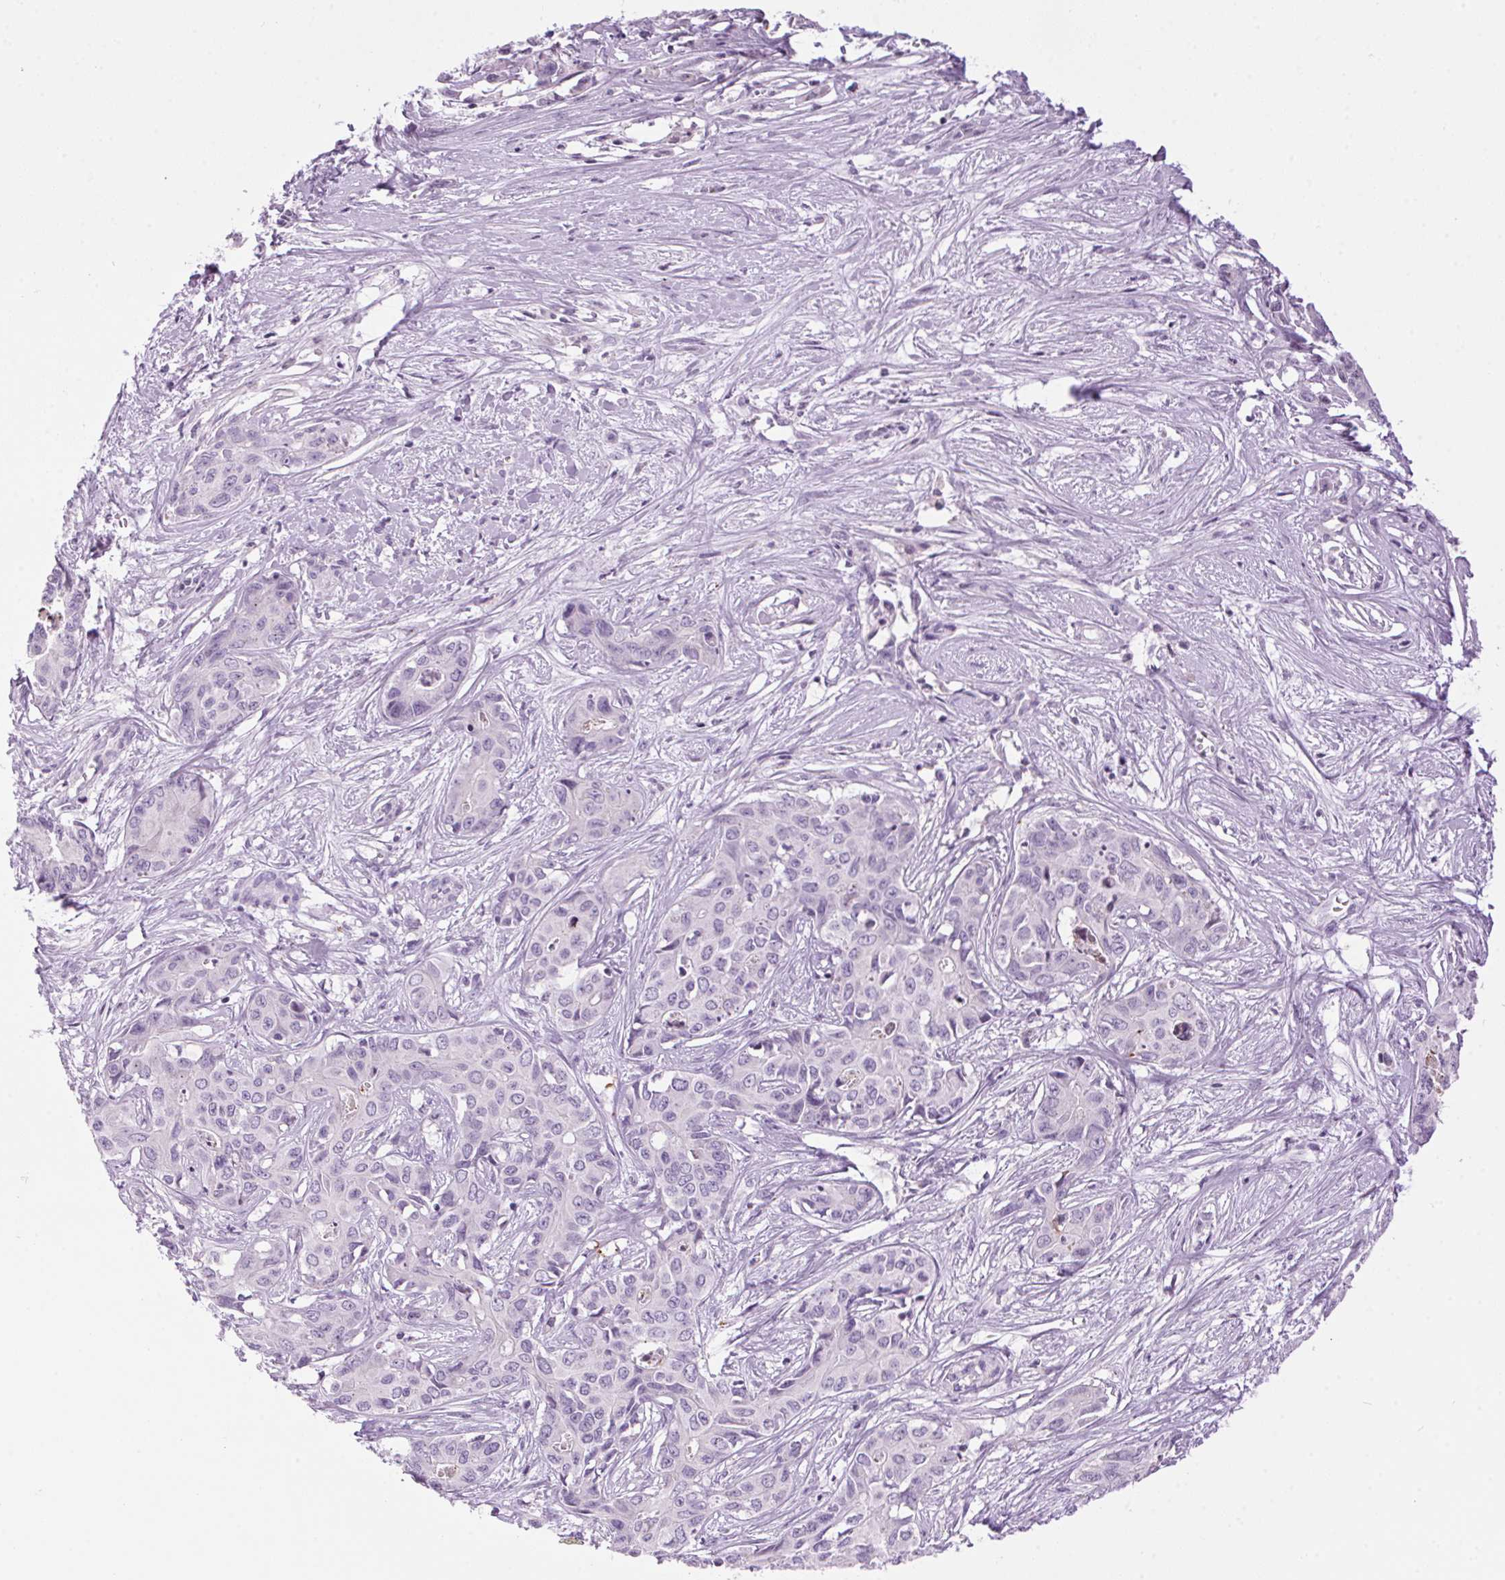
{"staining": {"intensity": "negative", "quantity": "none", "location": "none"}, "tissue": "liver cancer", "cell_type": "Tumor cells", "image_type": "cancer", "snomed": [{"axis": "morphology", "description": "Cholangiocarcinoma"}, {"axis": "topography", "description": "Liver"}], "caption": "High magnification brightfield microscopy of liver cholangiocarcinoma stained with DAB (3,3'-diaminobenzidine) (brown) and counterstained with hematoxylin (blue): tumor cells show no significant expression.", "gene": "TMEM88B", "patient": {"sex": "female", "age": 65}}